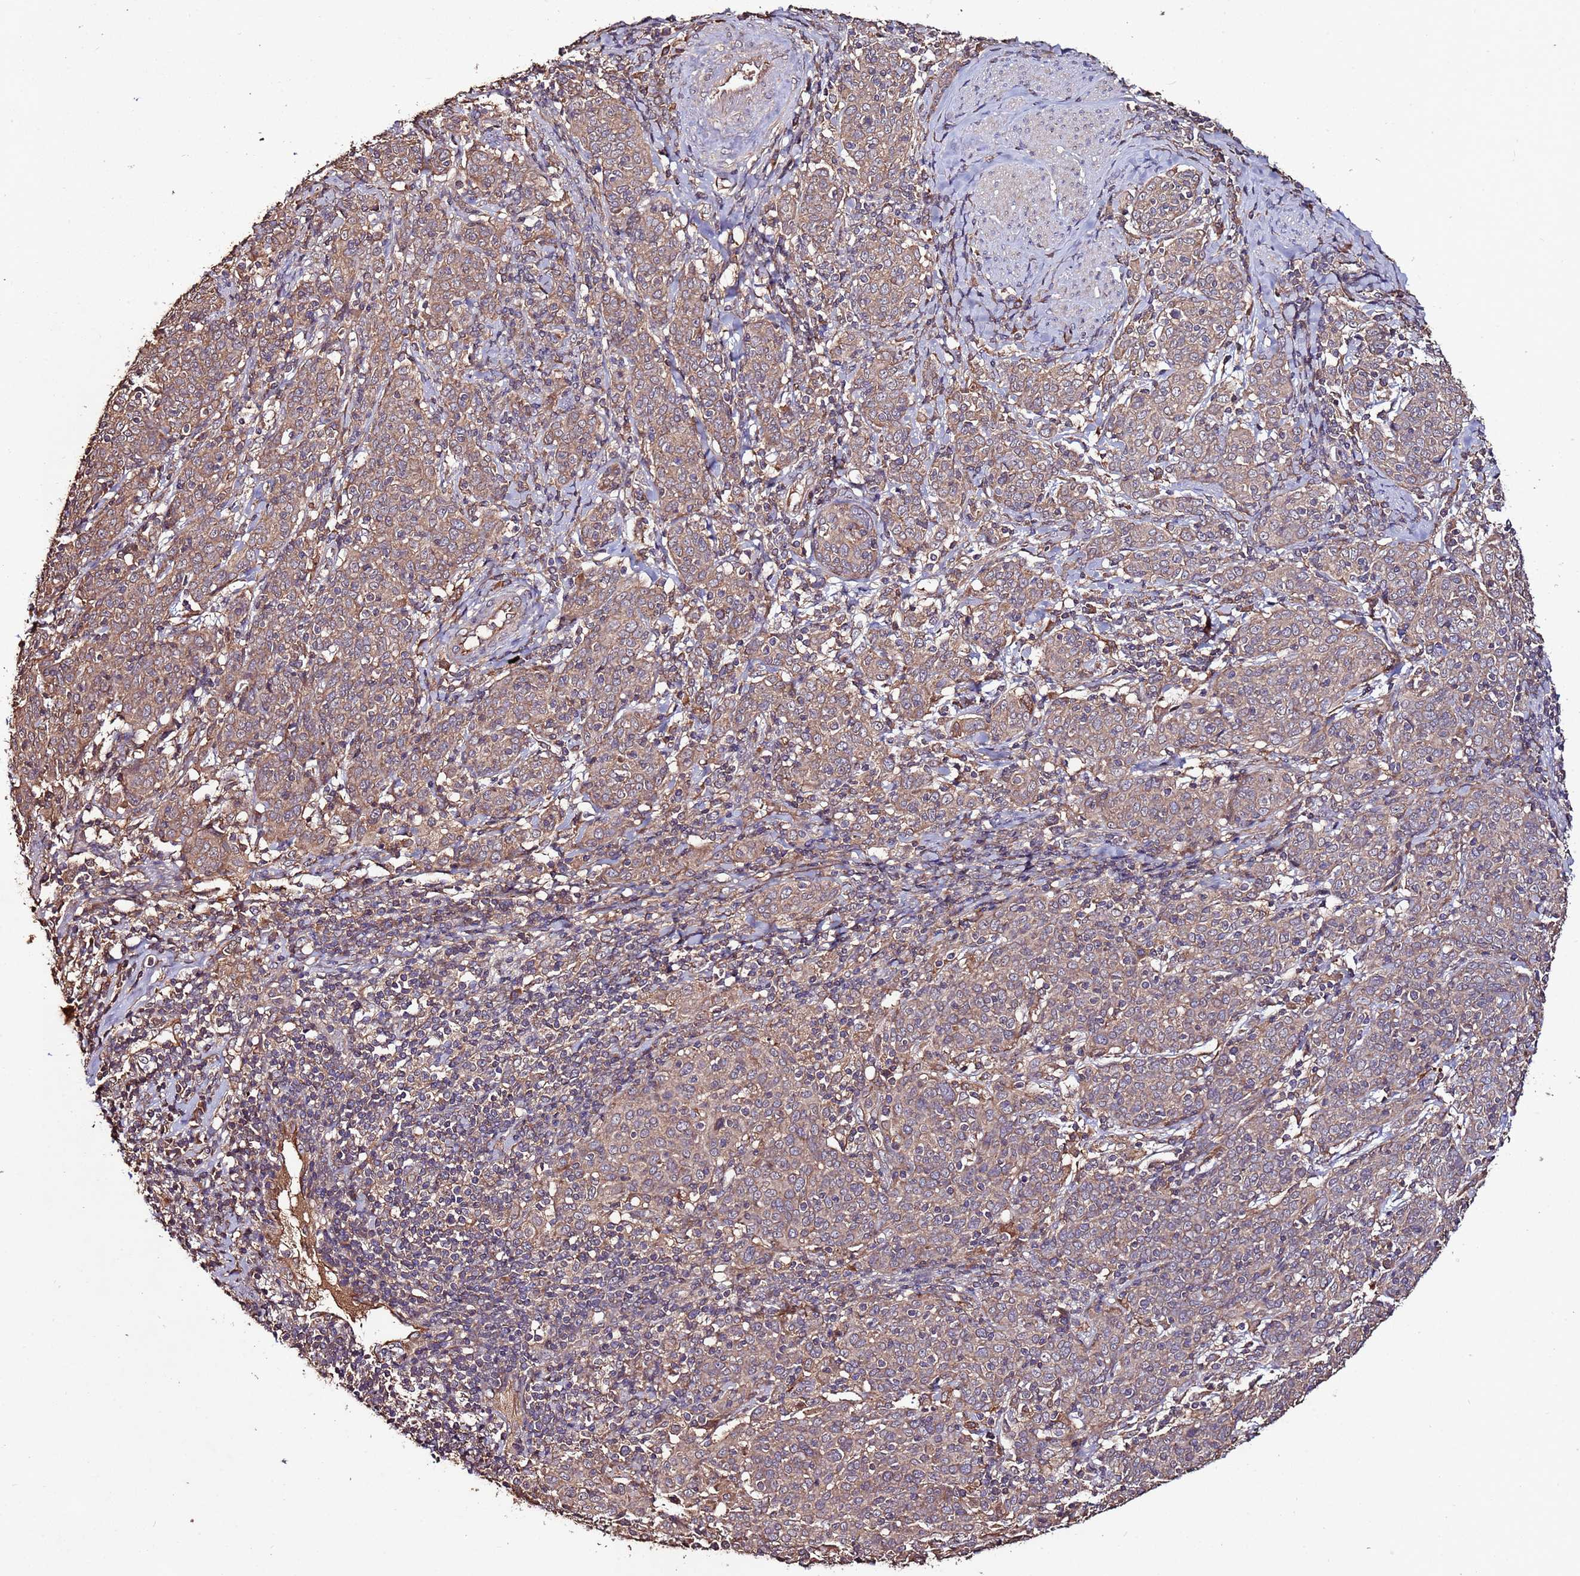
{"staining": {"intensity": "weak", "quantity": ">75%", "location": "cytoplasmic/membranous"}, "tissue": "cervical cancer", "cell_type": "Tumor cells", "image_type": "cancer", "snomed": [{"axis": "morphology", "description": "Squamous cell carcinoma, NOS"}, {"axis": "topography", "description": "Cervix"}], "caption": "Immunohistochemical staining of cervical squamous cell carcinoma exhibits low levels of weak cytoplasmic/membranous expression in approximately >75% of tumor cells. (brown staining indicates protein expression, while blue staining denotes nuclei).", "gene": "RPS15A", "patient": {"sex": "female", "age": 67}}